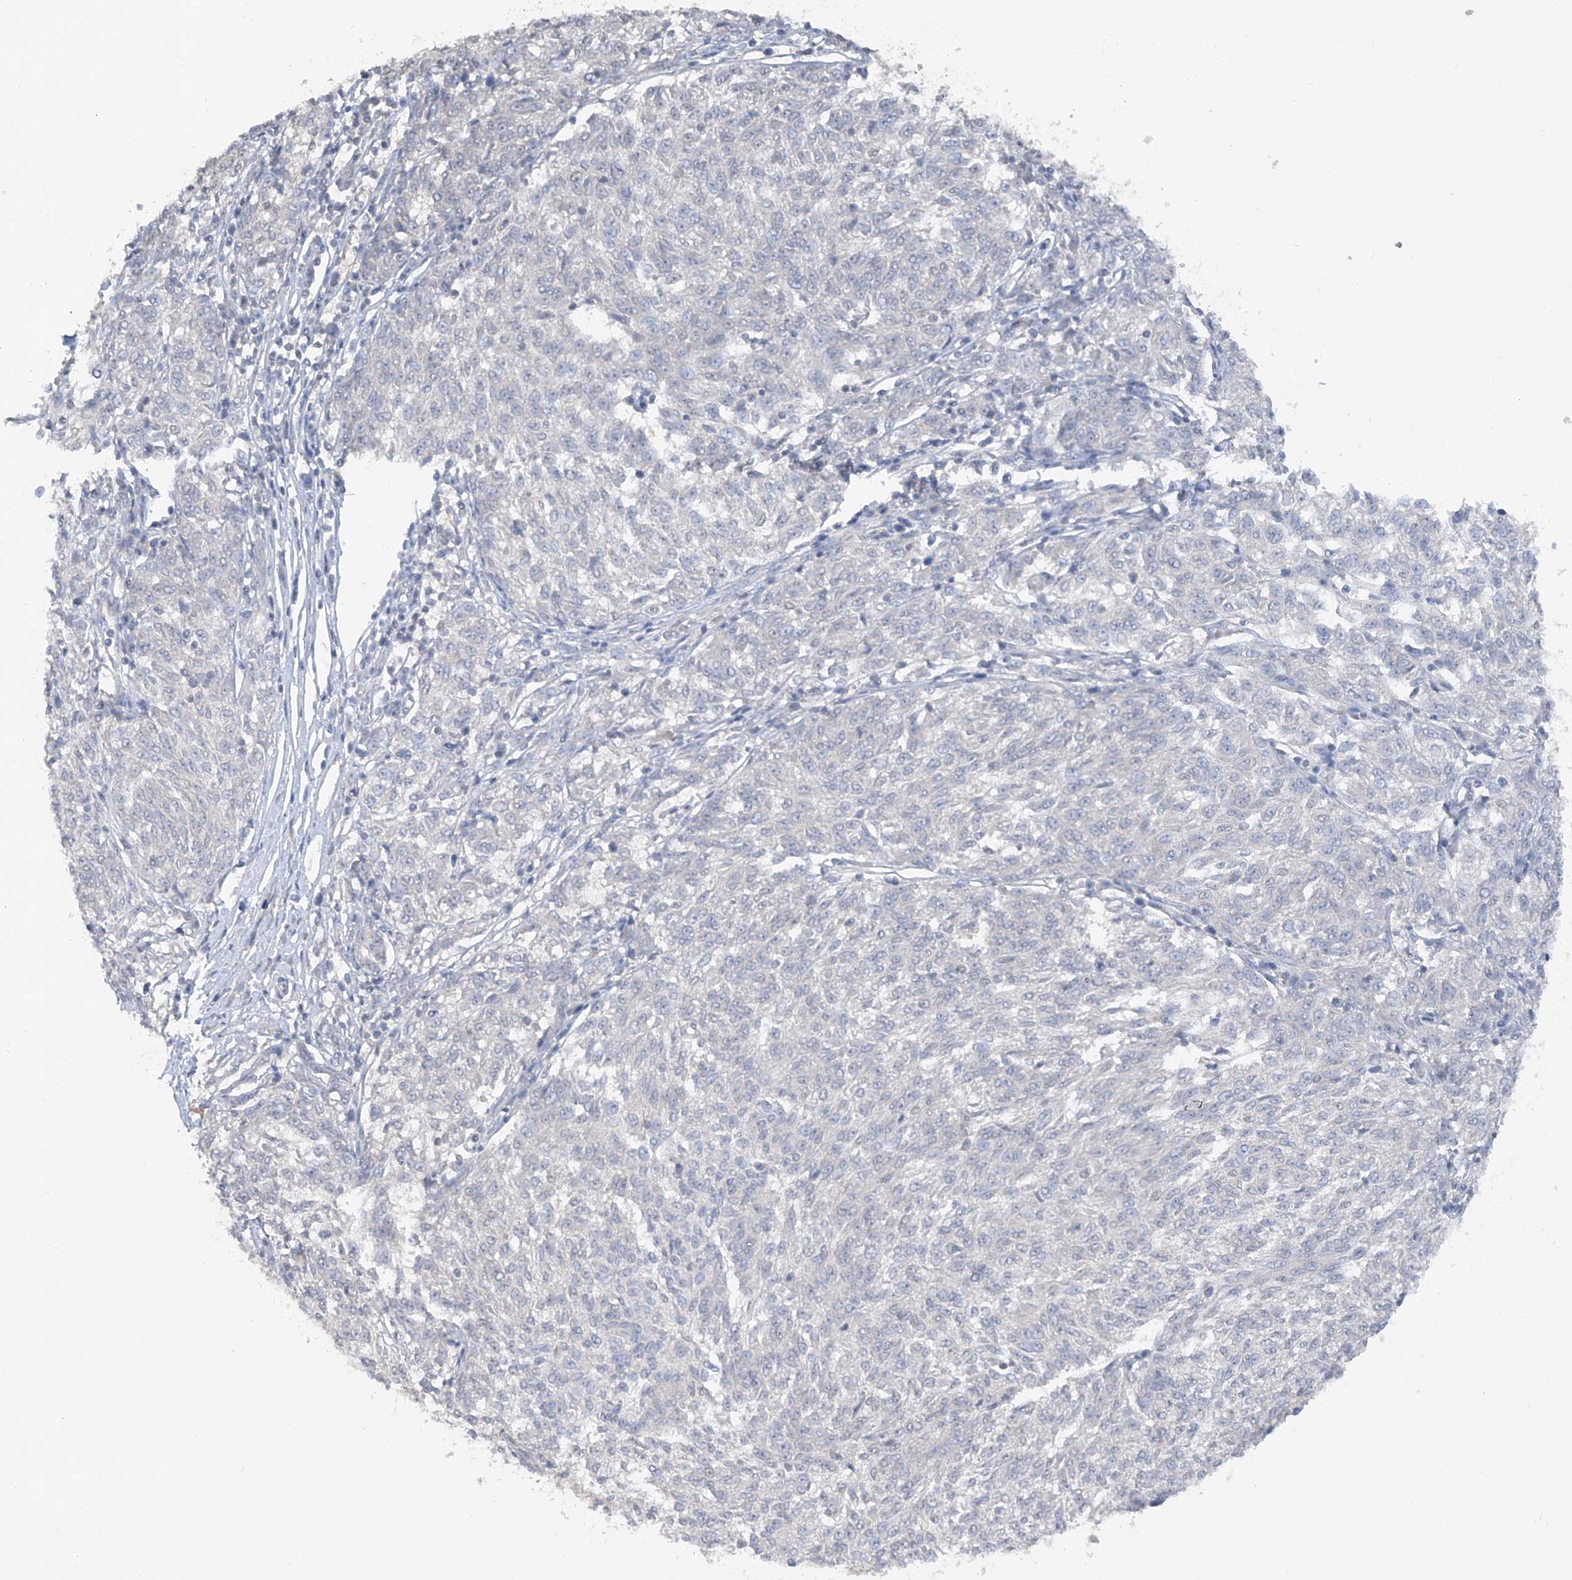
{"staining": {"intensity": "negative", "quantity": "none", "location": "none"}, "tissue": "melanoma", "cell_type": "Tumor cells", "image_type": "cancer", "snomed": [{"axis": "morphology", "description": "Malignant melanoma, NOS"}, {"axis": "topography", "description": "Skin"}], "caption": "Photomicrograph shows no protein expression in tumor cells of malignant melanoma tissue.", "gene": "HAS3", "patient": {"sex": "female", "age": 72}}